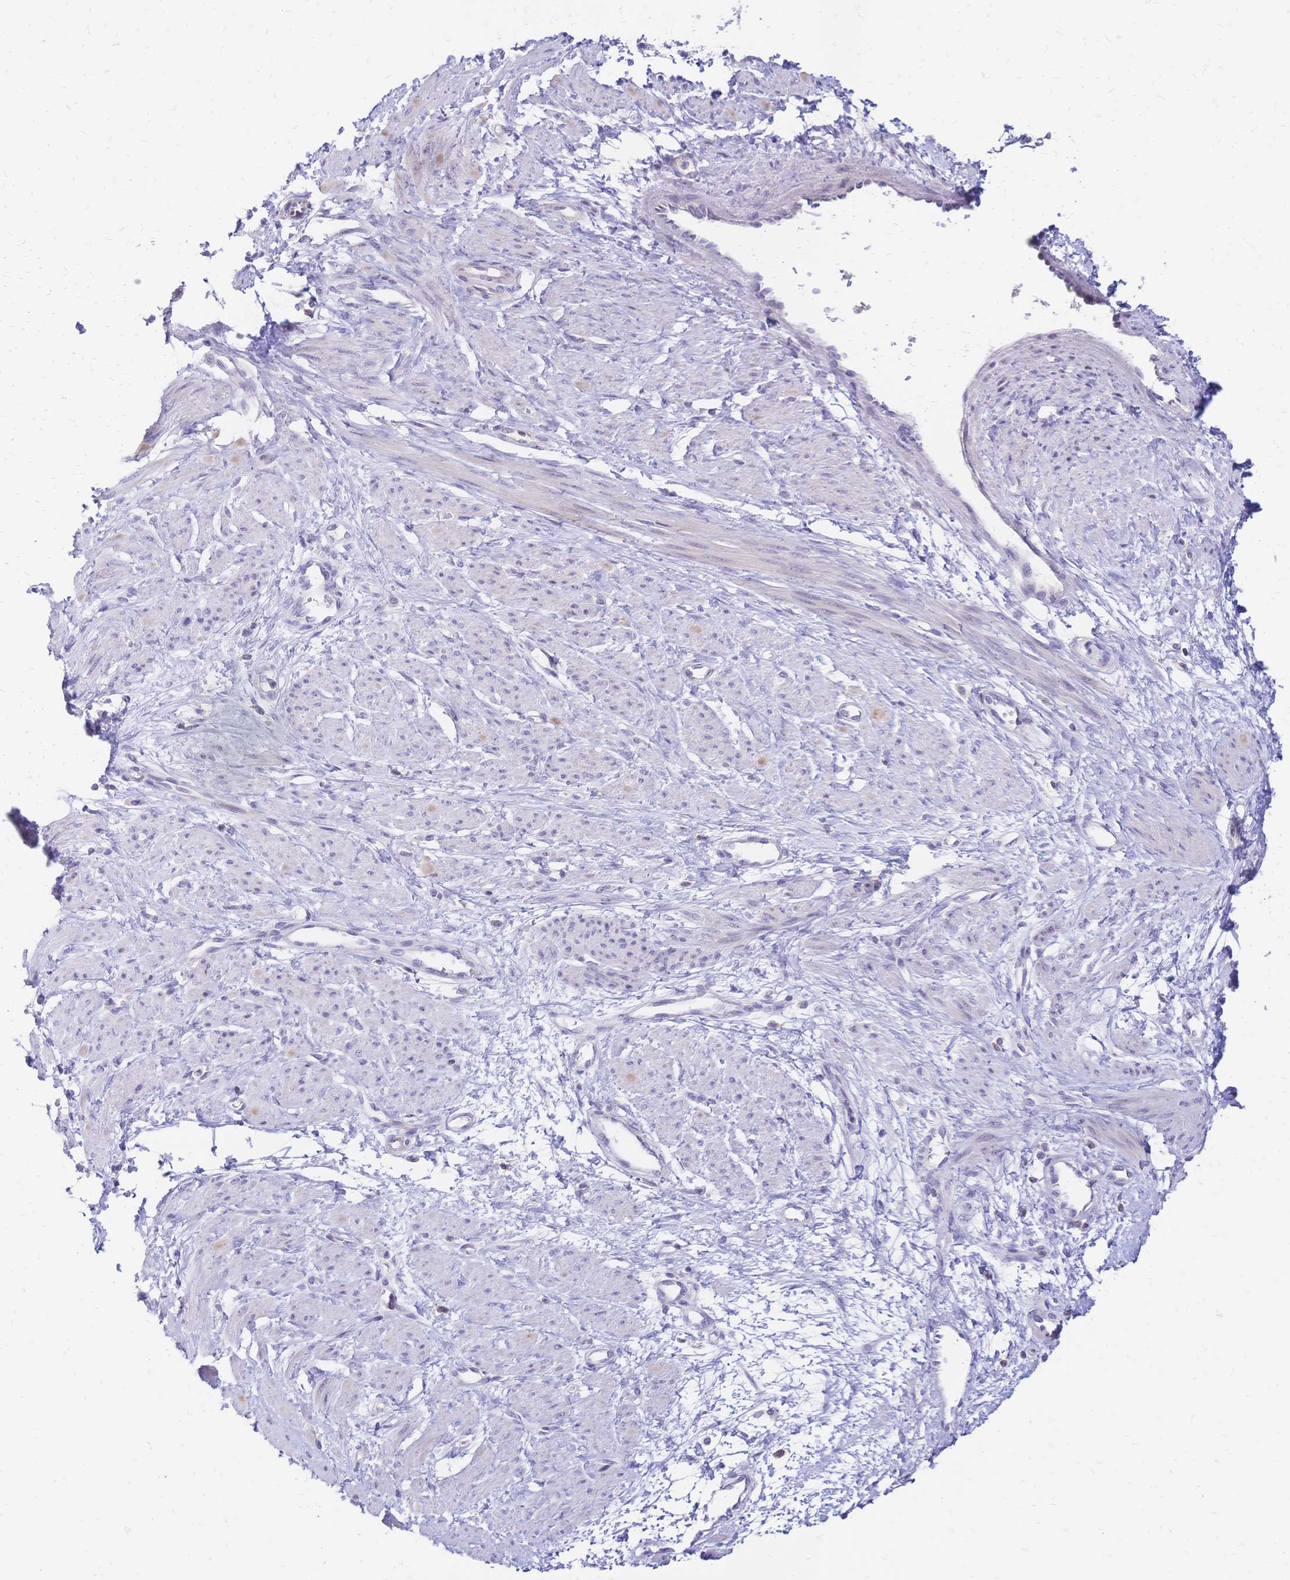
{"staining": {"intensity": "negative", "quantity": "none", "location": "none"}, "tissue": "smooth muscle", "cell_type": "Smooth muscle cells", "image_type": "normal", "snomed": [{"axis": "morphology", "description": "Normal tissue, NOS"}, {"axis": "topography", "description": "Smooth muscle"}, {"axis": "topography", "description": "Uterus"}], "caption": "Immunohistochemistry (IHC) photomicrograph of unremarkable smooth muscle stained for a protein (brown), which reveals no expression in smooth muscle cells.", "gene": "IL2RA", "patient": {"sex": "female", "age": 39}}